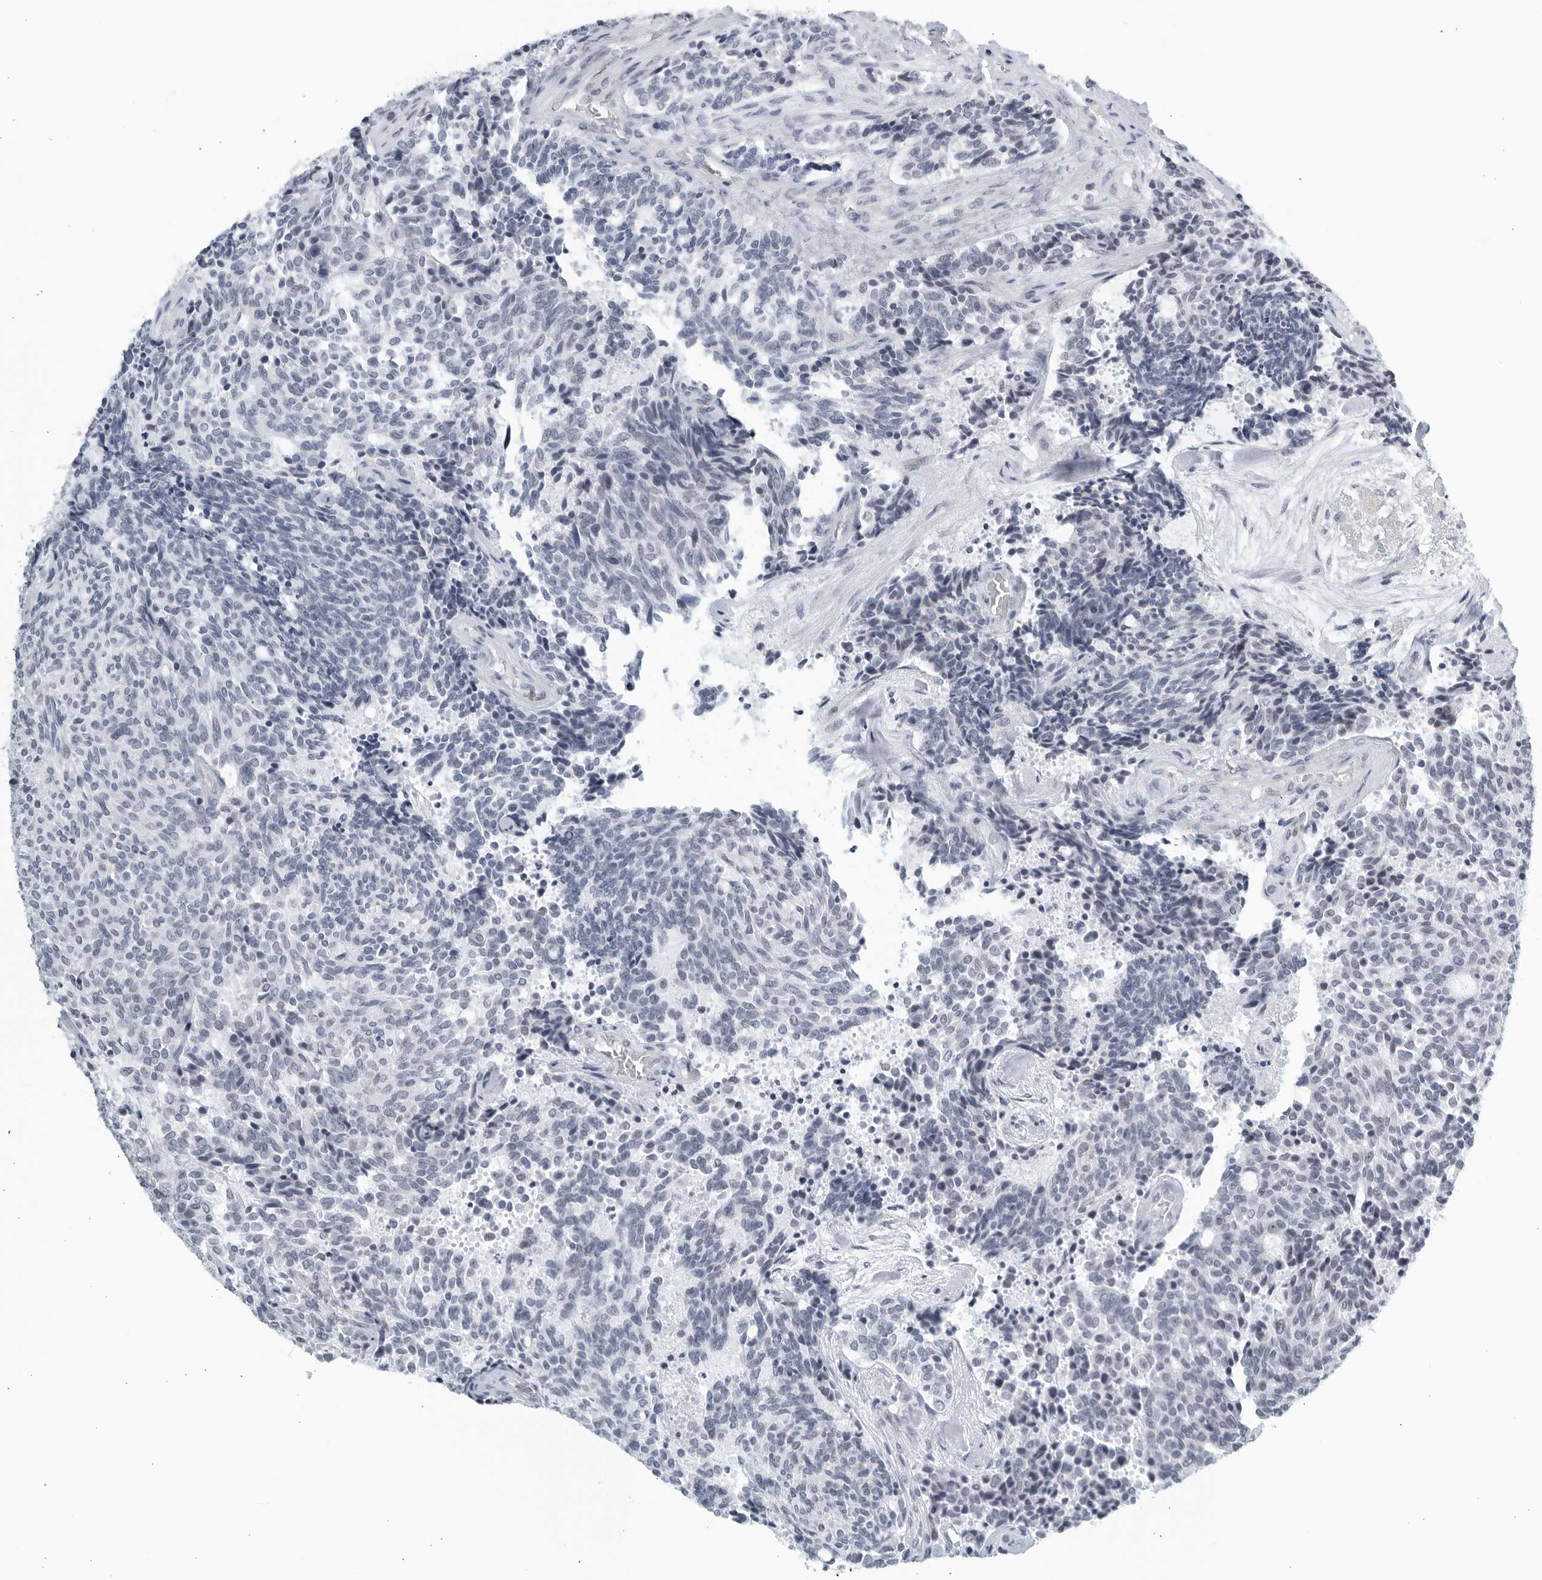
{"staining": {"intensity": "negative", "quantity": "none", "location": "none"}, "tissue": "carcinoid", "cell_type": "Tumor cells", "image_type": "cancer", "snomed": [{"axis": "morphology", "description": "Carcinoid, malignant, NOS"}, {"axis": "topography", "description": "Pancreas"}], "caption": "Immunohistochemistry histopathology image of human malignant carcinoid stained for a protein (brown), which shows no staining in tumor cells. Brightfield microscopy of immunohistochemistry stained with DAB (brown) and hematoxylin (blue), captured at high magnification.", "gene": "KLK7", "patient": {"sex": "female", "age": 54}}